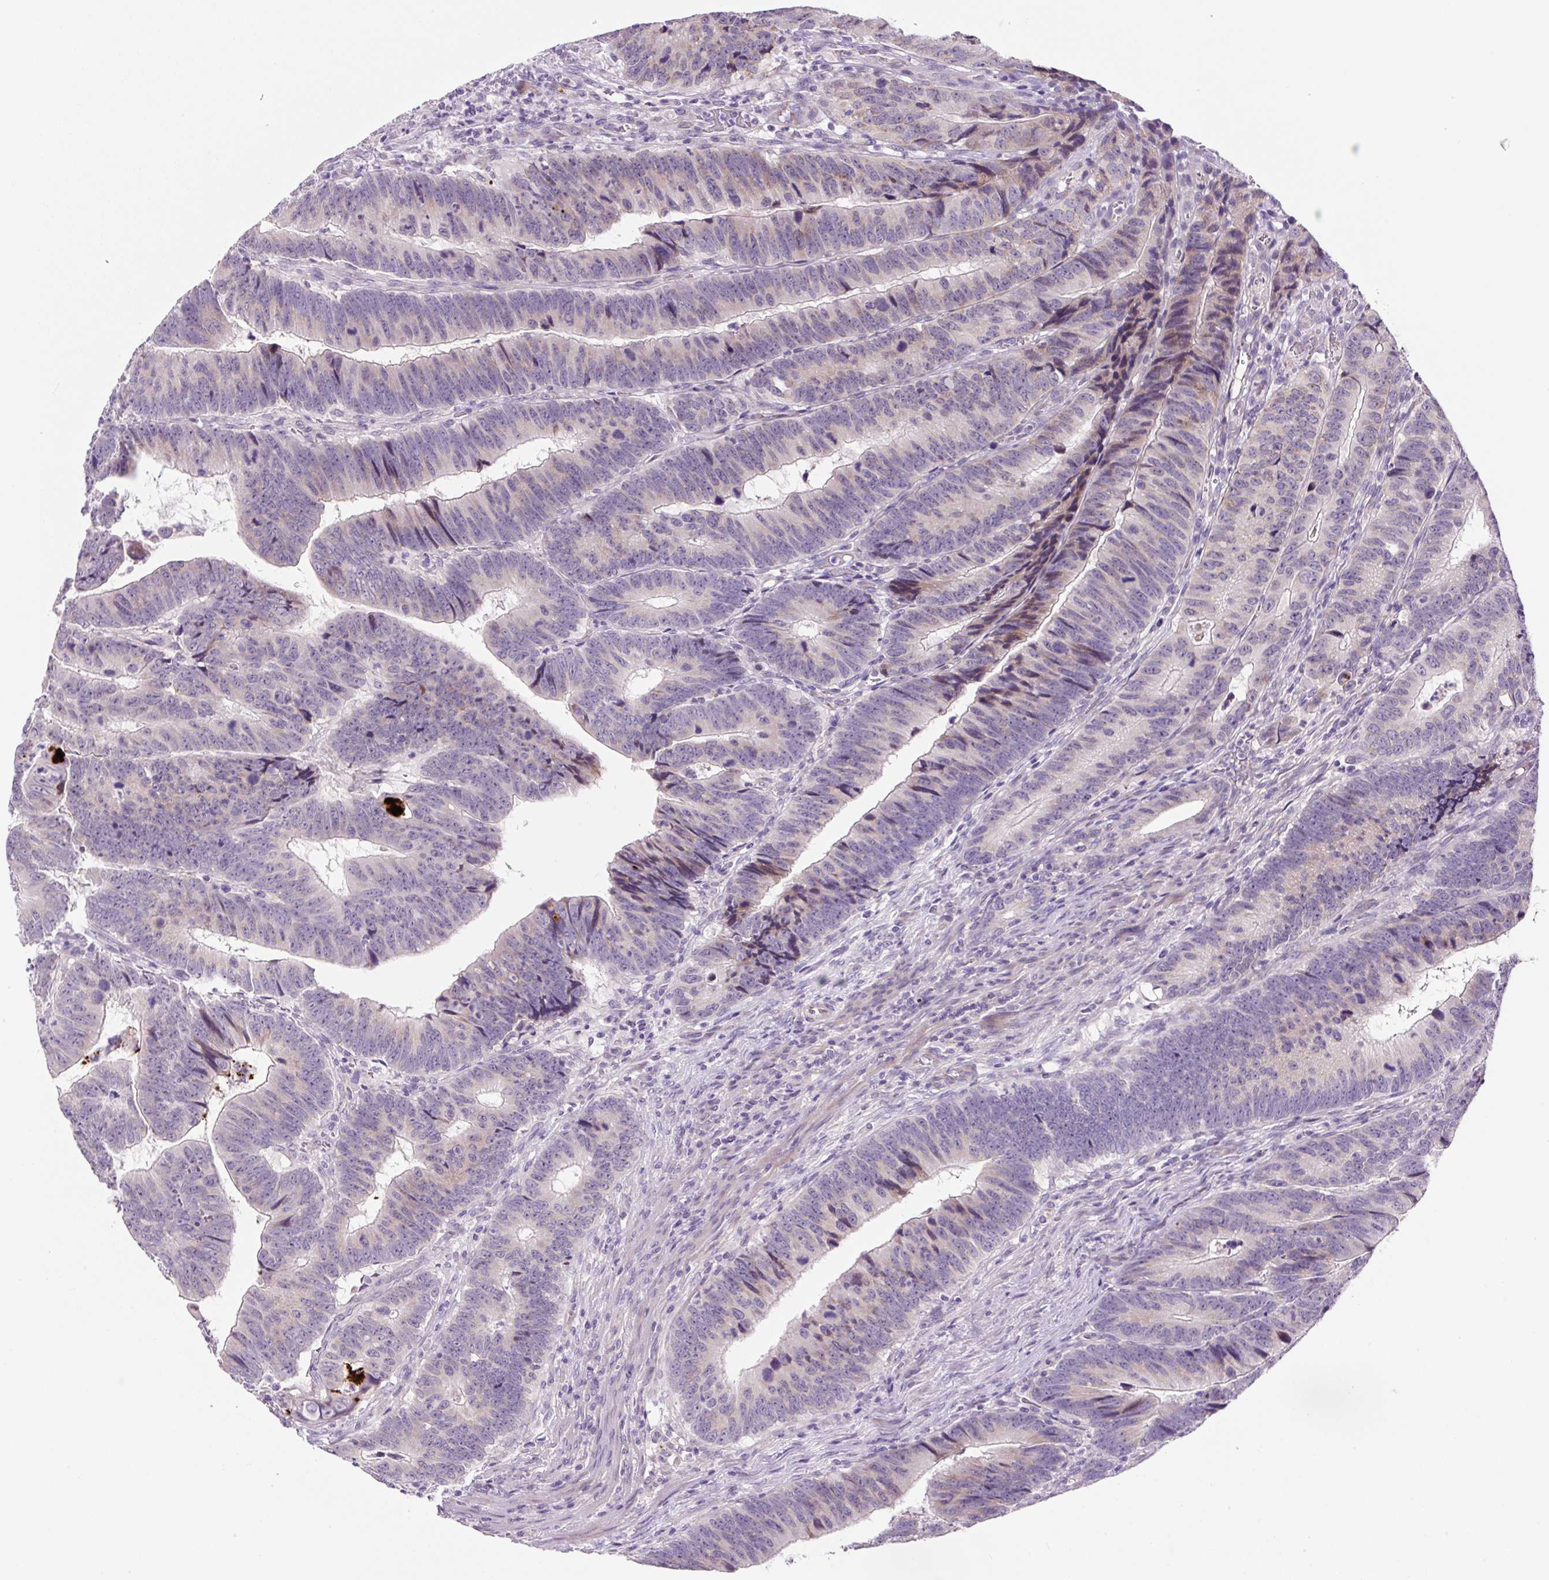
{"staining": {"intensity": "negative", "quantity": "none", "location": "none"}, "tissue": "colorectal cancer", "cell_type": "Tumor cells", "image_type": "cancer", "snomed": [{"axis": "morphology", "description": "Adenocarcinoma, NOS"}, {"axis": "topography", "description": "Colon"}], "caption": "Micrograph shows no significant protein expression in tumor cells of colorectal adenocarcinoma.", "gene": "OGDHL", "patient": {"sex": "male", "age": 62}}